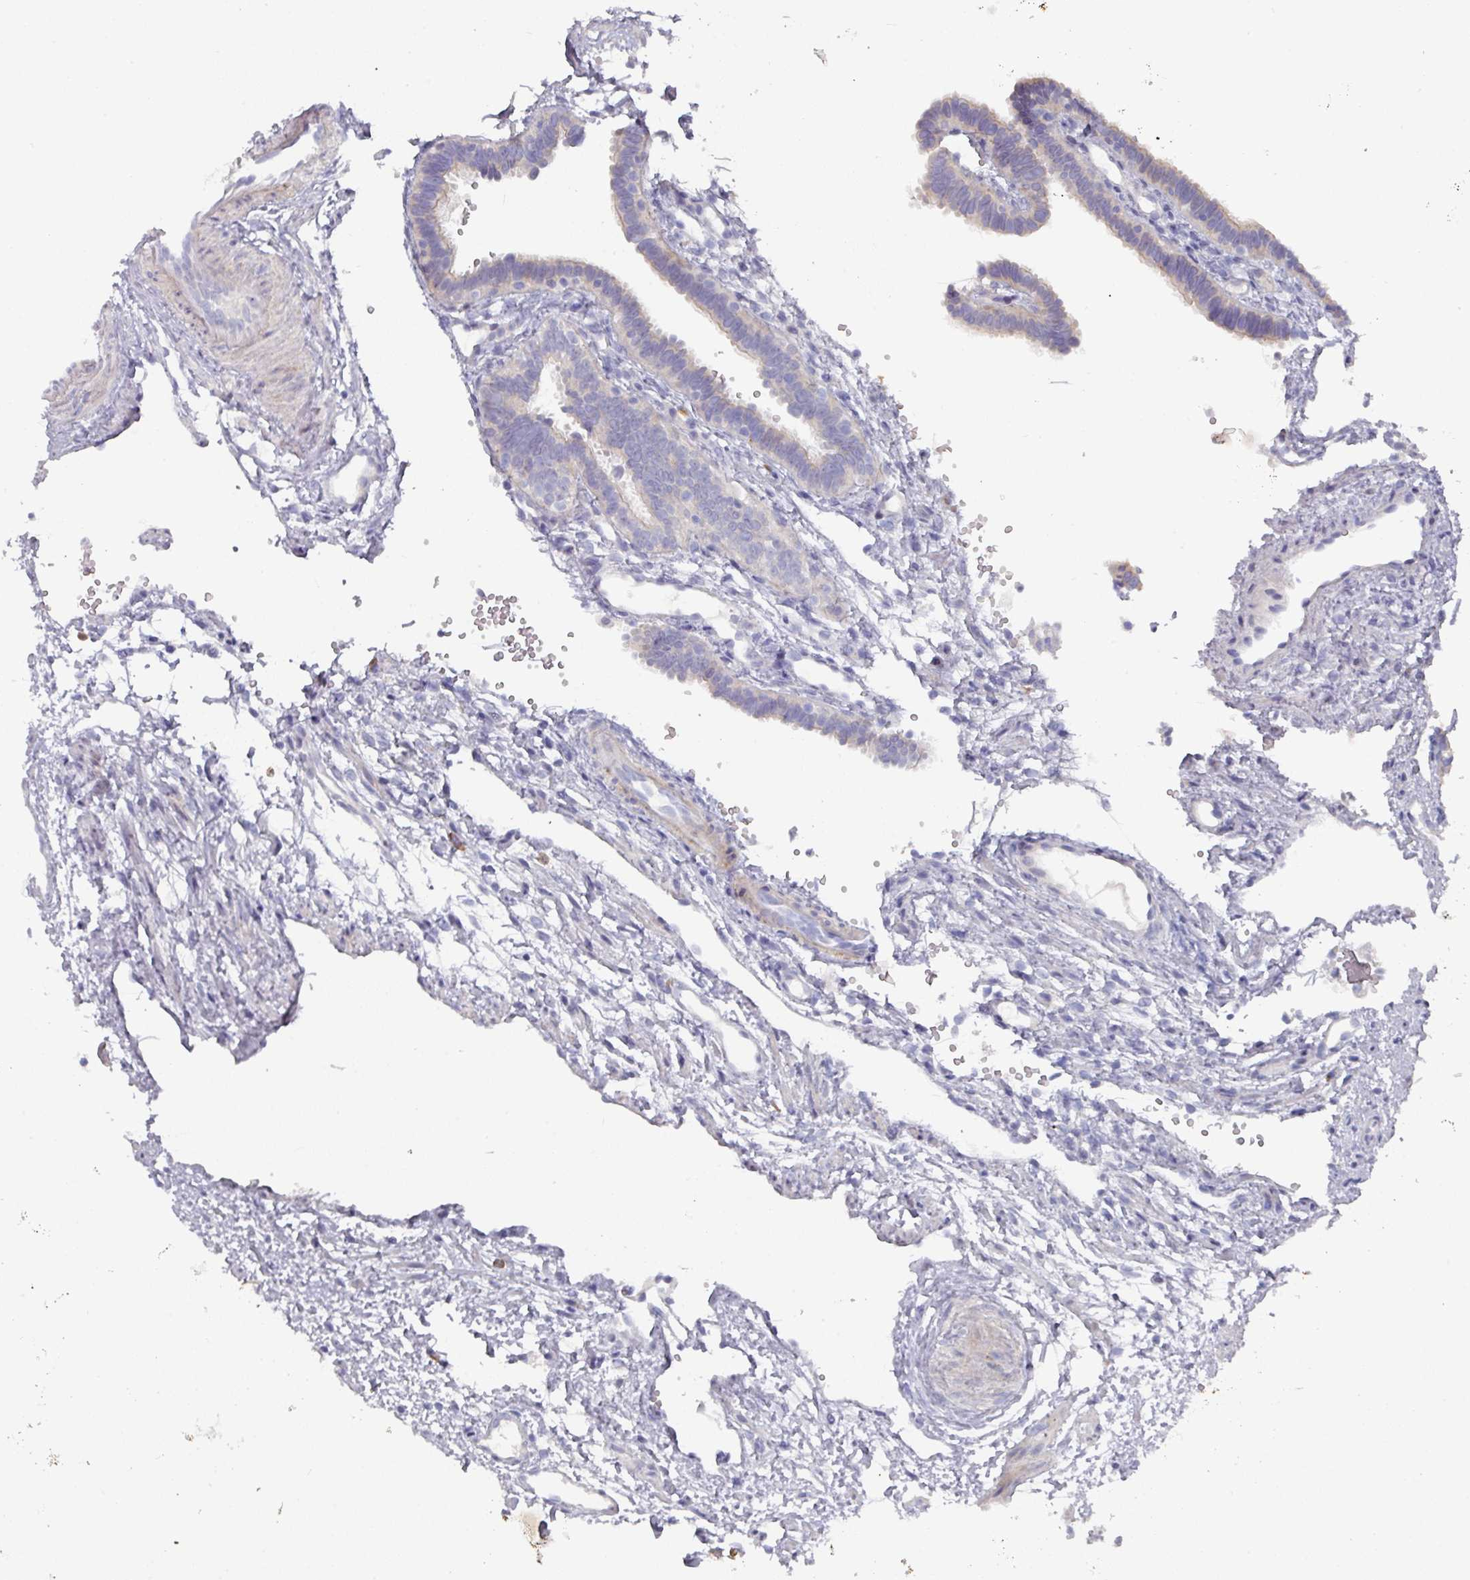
{"staining": {"intensity": "negative", "quantity": "none", "location": "none"}, "tissue": "fallopian tube", "cell_type": "Glandular cells", "image_type": "normal", "snomed": [{"axis": "morphology", "description": "Normal tissue, NOS"}, {"axis": "topography", "description": "Fallopian tube"}], "caption": "High power microscopy micrograph of an immunohistochemistry (IHC) photomicrograph of normal fallopian tube, revealing no significant expression in glandular cells. Brightfield microscopy of immunohistochemistry stained with DAB (brown) and hematoxylin (blue), captured at high magnification.", "gene": "NT5C1A", "patient": {"sex": "female", "age": 37}}